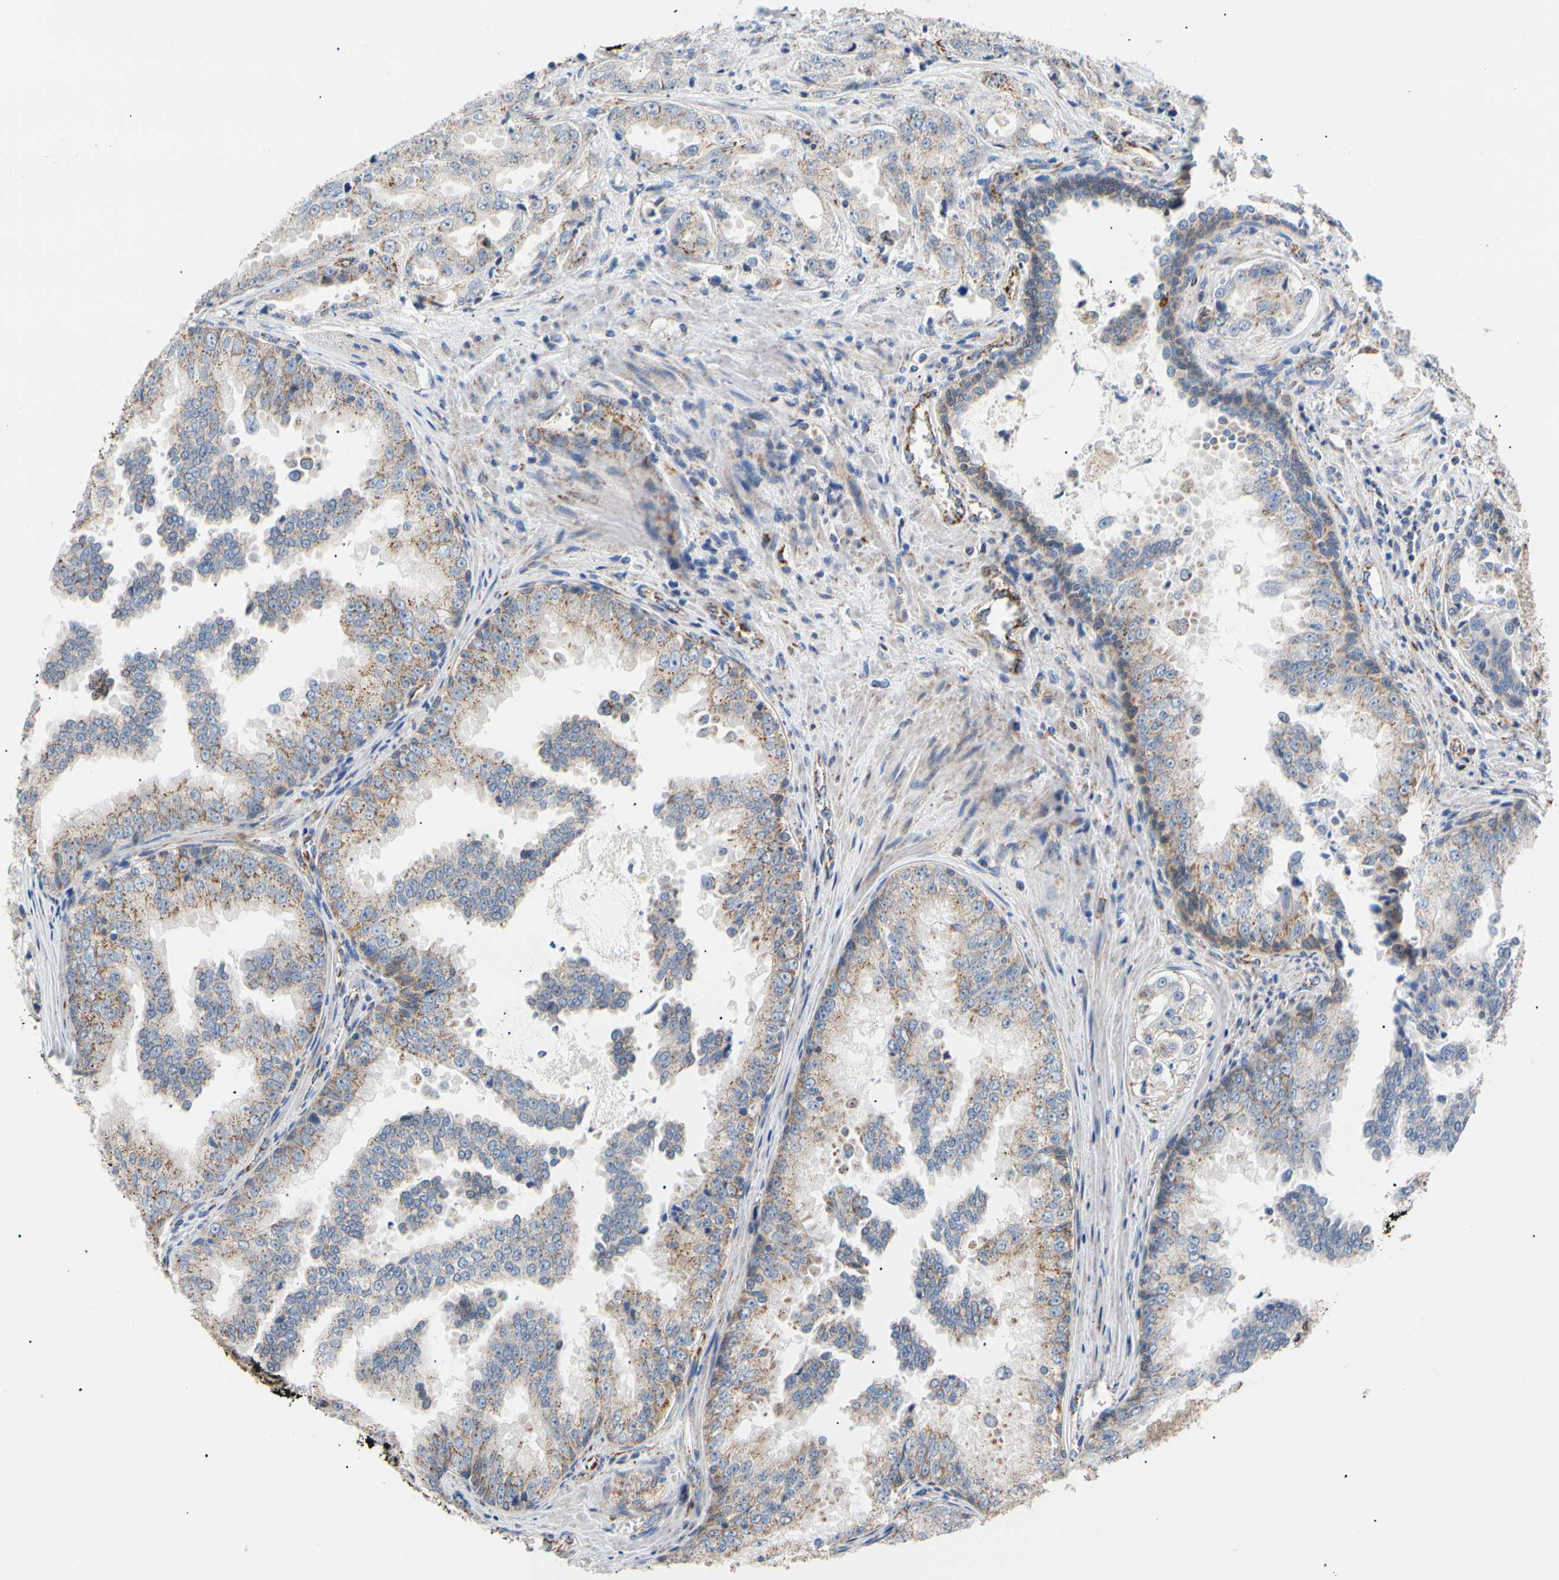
{"staining": {"intensity": "moderate", "quantity": ">75%", "location": "cytoplasmic/membranous"}, "tissue": "prostate cancer", "cell_type": "Tumor cells", "image_type": "cancer", "snomed": [{"axis": "morphology", "description": "Adenocarcinoma, High grade"}, {"axis": "topography", "description": "Prostate"}], "caption": "Tumor cells display moderate cytoplasmic/membranous positivity in approximately >75% of cells in prostate cancer. Immunohistochemistry (ihc) stains the protein in brown and the nuclei are stained blue.", "gene": "ACAT1", "patient": {"sex": "male", "age": 73}}